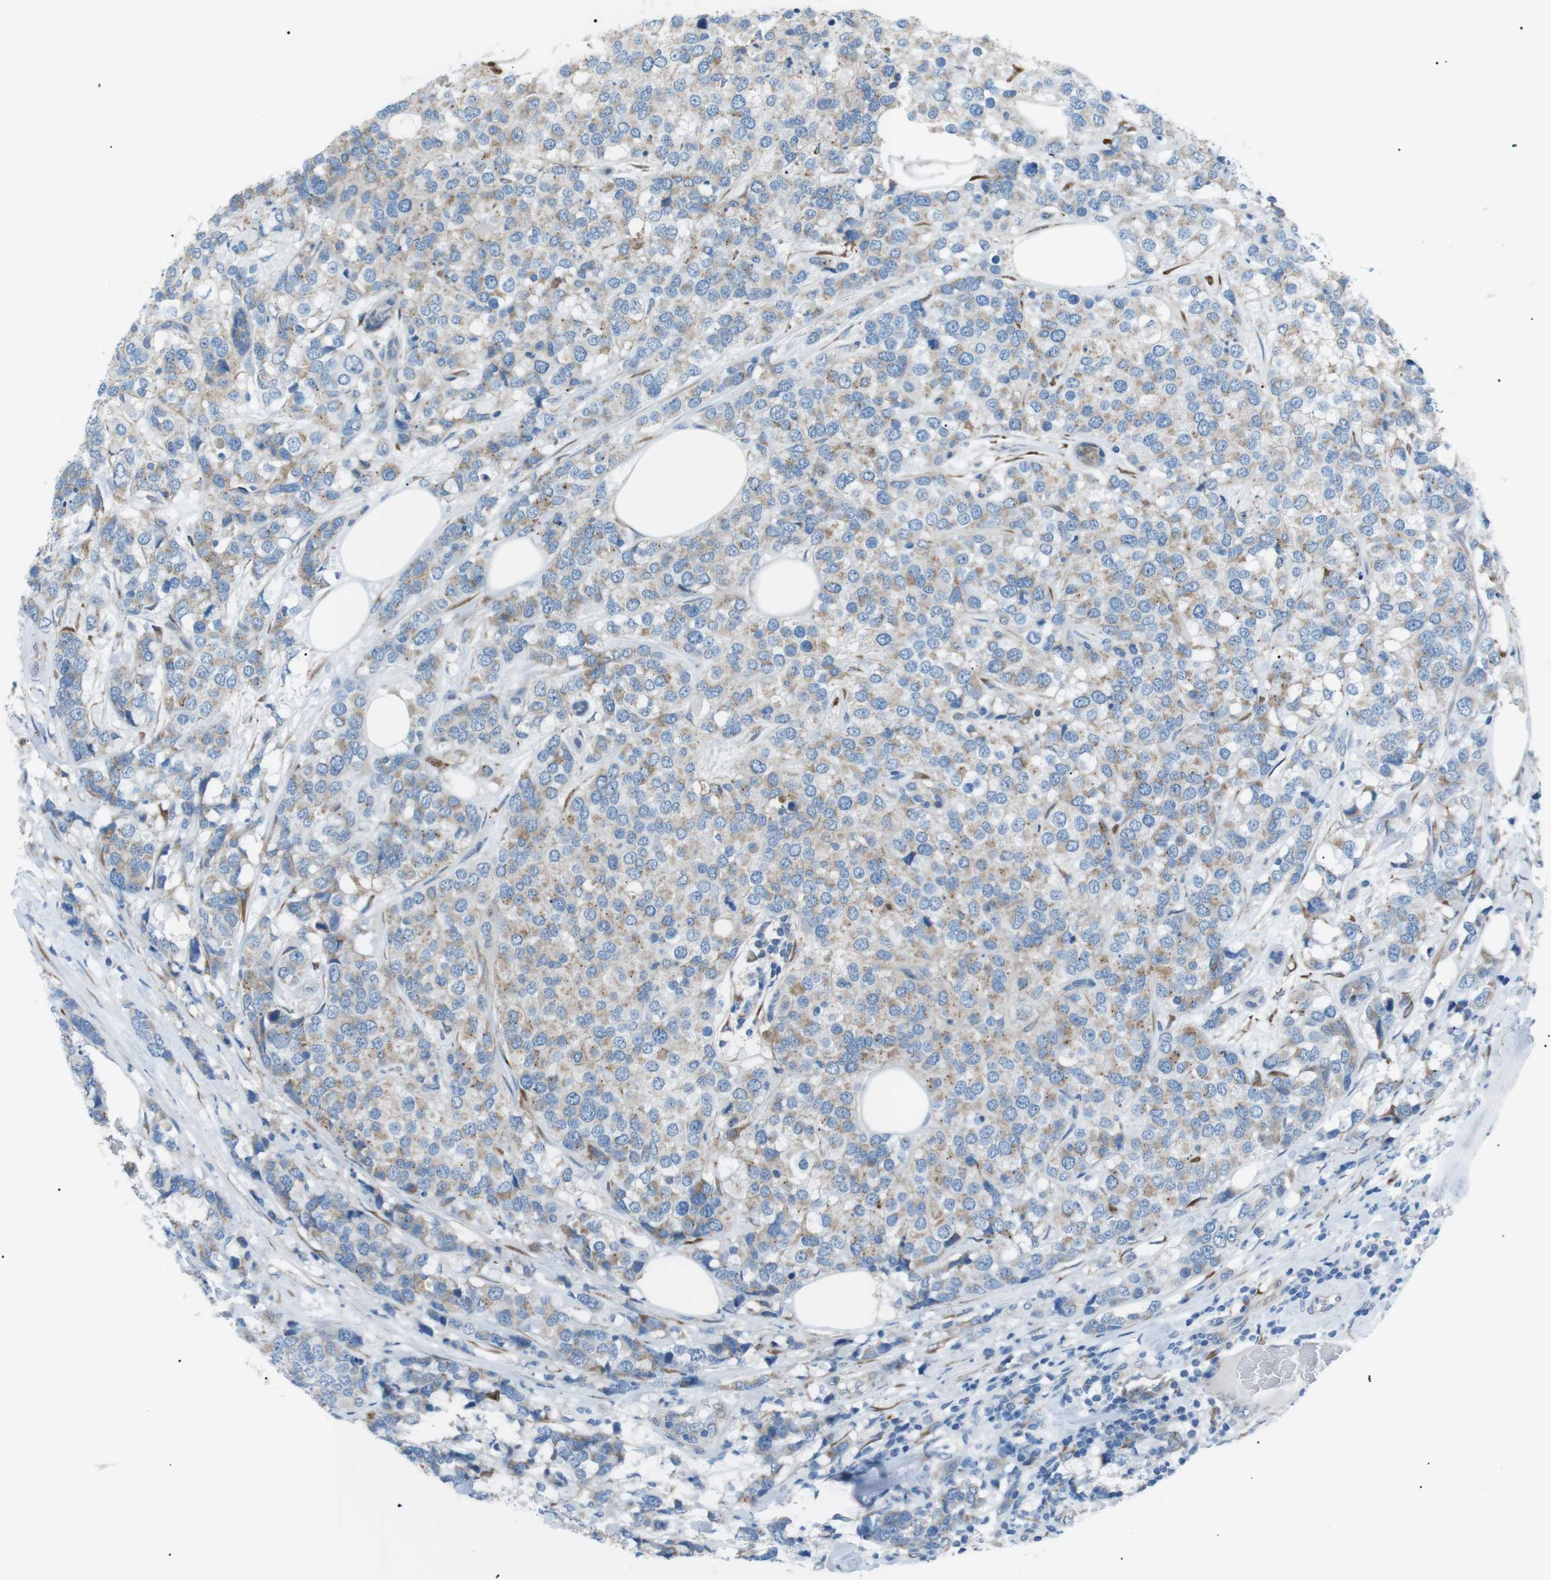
{"staining": {"intensity": "negative", "quantity": "none", "location": "none"}, "tissue": "breast cancer", "cell_type": "Tumor cells", "image_type": "cancer", "snomed": [{"axis": "morphology", "description": "Lobular carcinoma"}, {"axis": "topography", "description": "Breast"}], "caption": "This is an immunohistochemistry histopathology image of breast lobular carcinoma. There is no staining in tumor cells.", "gene": "MTARC2", "patient": {"sex": "female", "age": 59}}